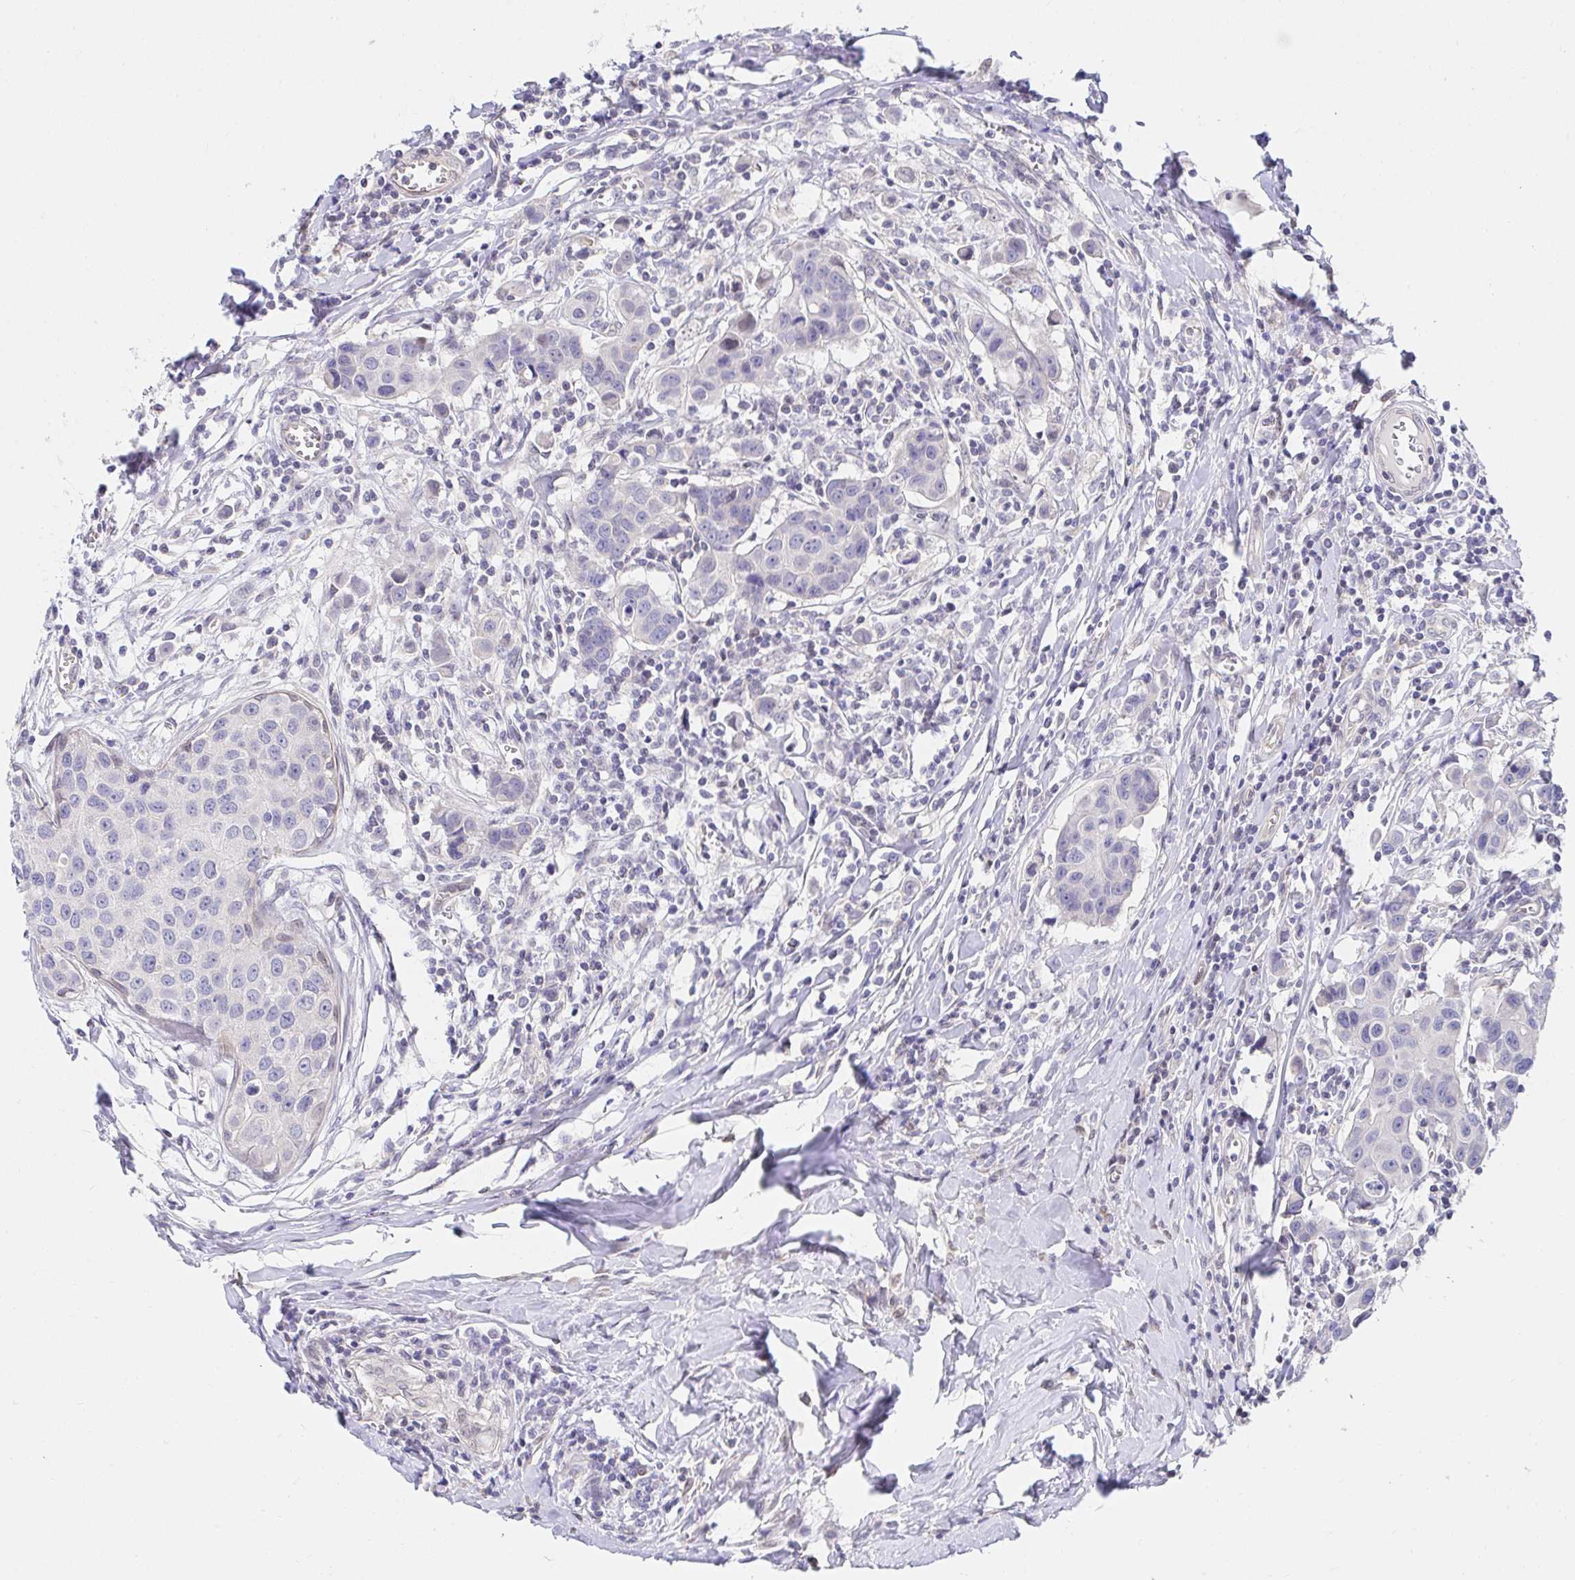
{"staining": {"intensity": "negative", "quantity": "none", "location": "none"}, "tissue": "breast cancer", "cell_type": "Tumor cells", "image_type": "cancer", "snomed": [{"axis": "morphology", "description": "Duct carcinoma"}, {"axis": "topography", "description": "Breast"}], "caption": "Tumor cells show no significant protein positivity in infiltrating ductal carcinoma (breast). The staining is performed using DAB (3,3'-diaminobenzidine) brown chromogen with nuclei counter-stained in using hematoxylin.", "gene": "AKAP14", "patient": {"sex": "female", "age": 24}}